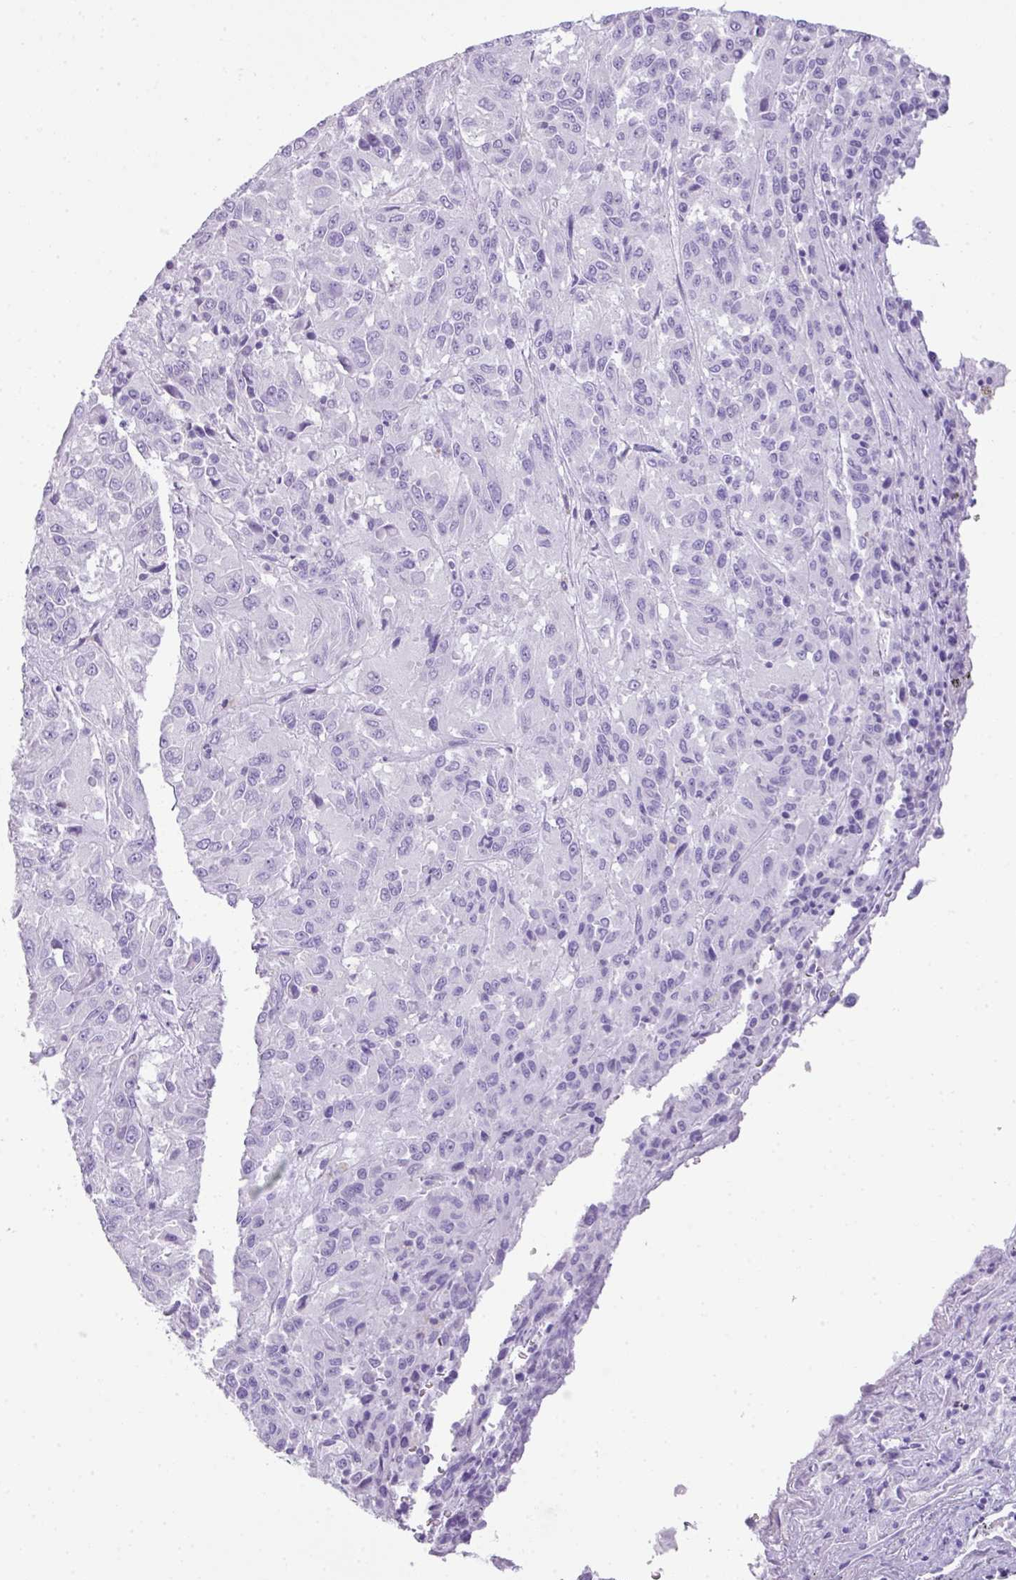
{"staining": {"intensity": "negative", "quantity": "none", "location": "none"}, "tissue": "melanoma", "cell_type": "Tumor cells", "image_type": "cancer", "snomed": [{"axis": "morphology", "description": "Malignant melanoma, Metastatic site"}, {"axis": "topography", "description": "Lung"}], "caption": "Immunohistochemistry of human malignant melanoma (metastatic site) shows no positivity in tumor cells. (DAB IHC with hematoxylin counter stain).", "gene": "TNP1", "patient": {"sex": "male", "age": 64}}